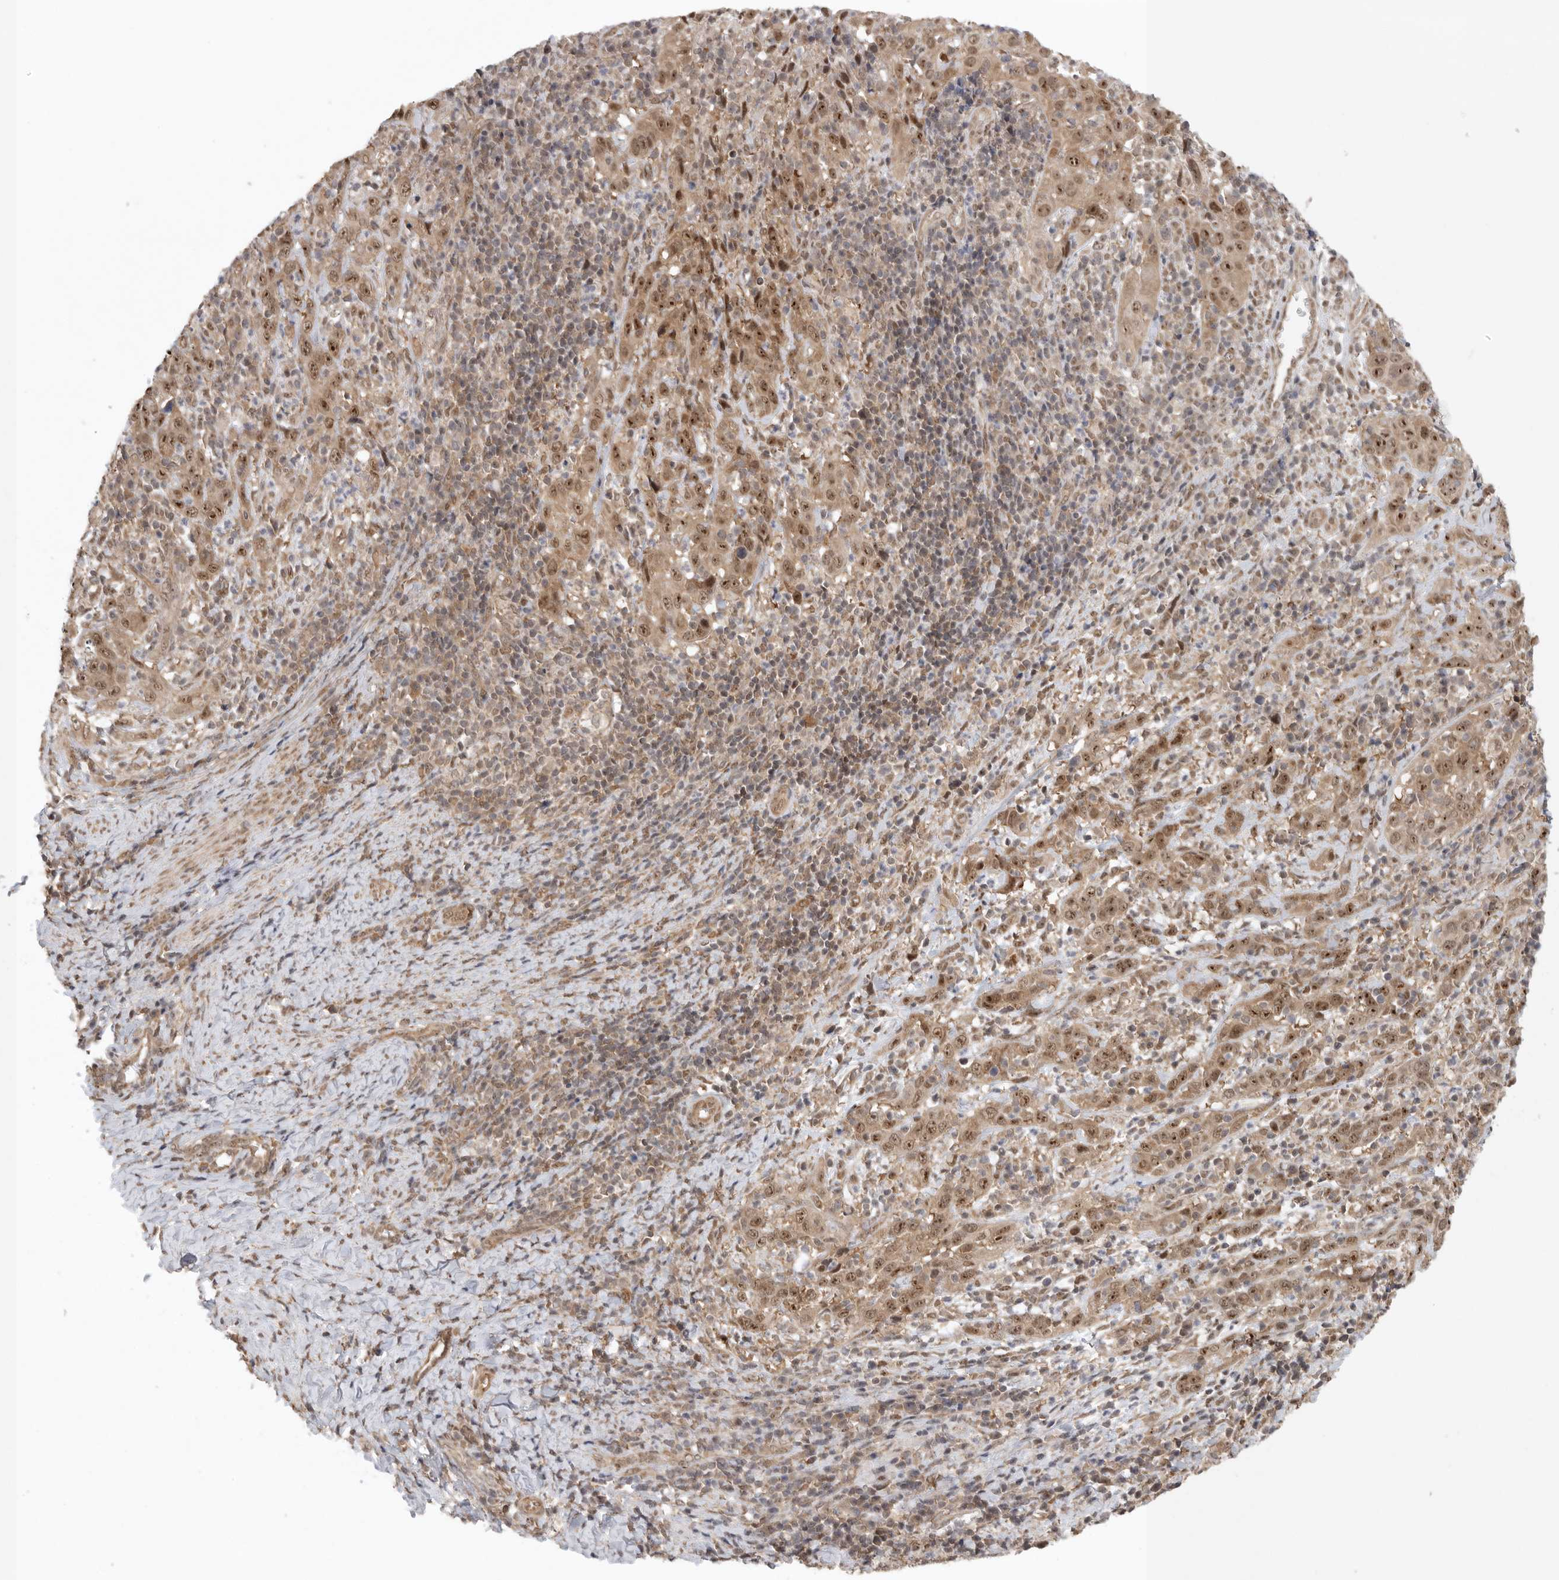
{"staining": {"intensity": "moderate", "quantity": ">75%", "location": "cytoplasmic/membranous,nuclear"}, "tissue": "cervical cancer", "cell_type": "Tumor cells", "image_type": "cancer", "snomed": [{"axis": "morphology", "description": "Squamous cell carcinoma, NOS"}, {"axis": "topography", "description": "Cervix"}], "caption": "Immunohistochemical staining of human cervical cancer exhibits medium levels of moderate cytoplasmic/membranous and nuclear protein positivity in approximately >75% of tumor cells.", "gene": "VPS50", "patient": {"sex": "female", "age": 46}}